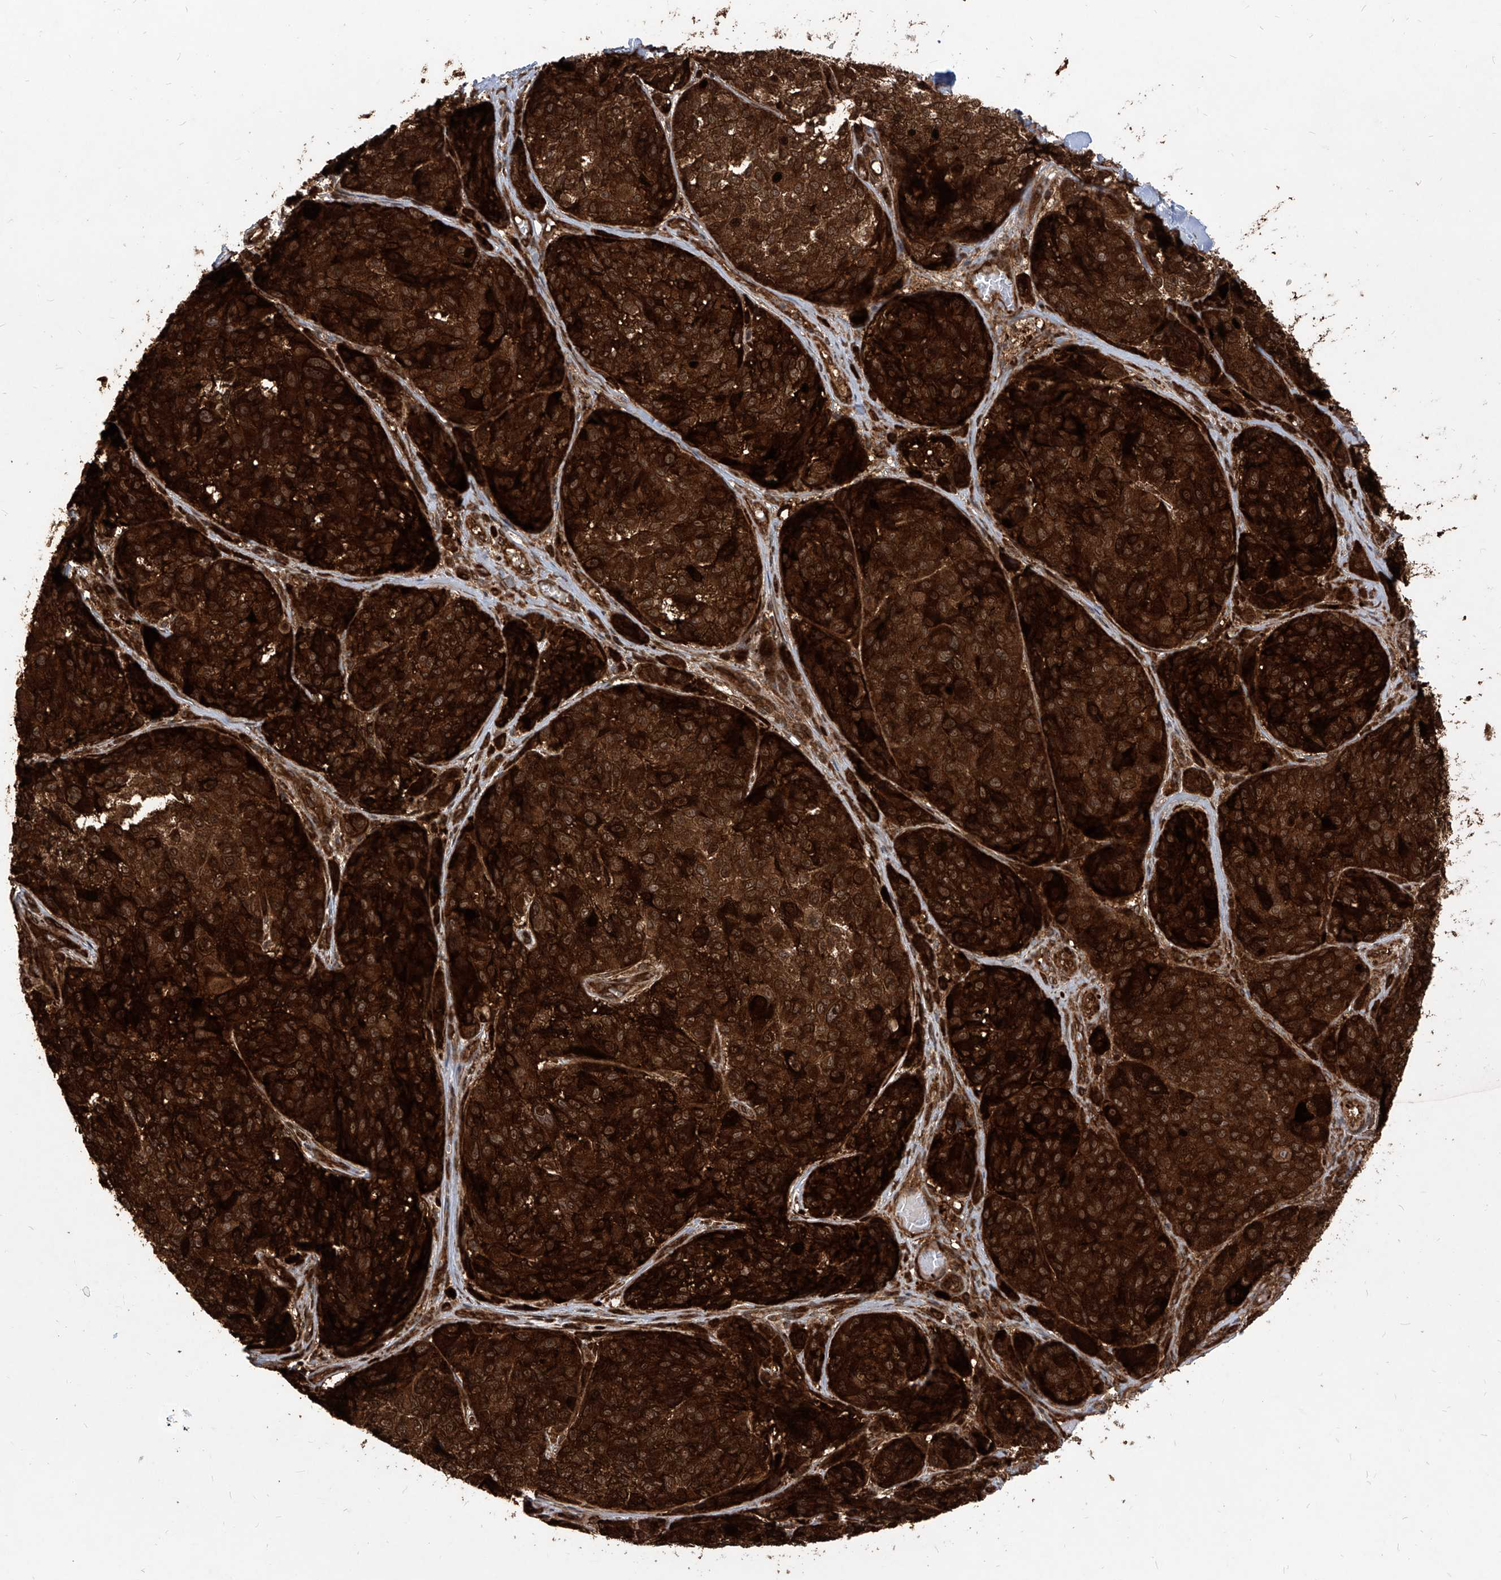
{"staining": {"intensity": "strong", "quantity": ">75%", "location": "cytoplasmic/membranous,nuclear"}, "tissue": "melanoma", "cell_type": "Tumor cells", "image_type": "cancer", "snomed": [{"axis": "morphology", "description": "Malignant melanoma, NOS"}, {"axis": "topography", "description": "Skin"}], "caption": "A brown stain shows strong cytoplasmic/membranous and nuclear expression of a protein in human malignant melanoma tumor cells.", "gene": "MAGED2", "patient": {"sex": "male", "age": 83}}